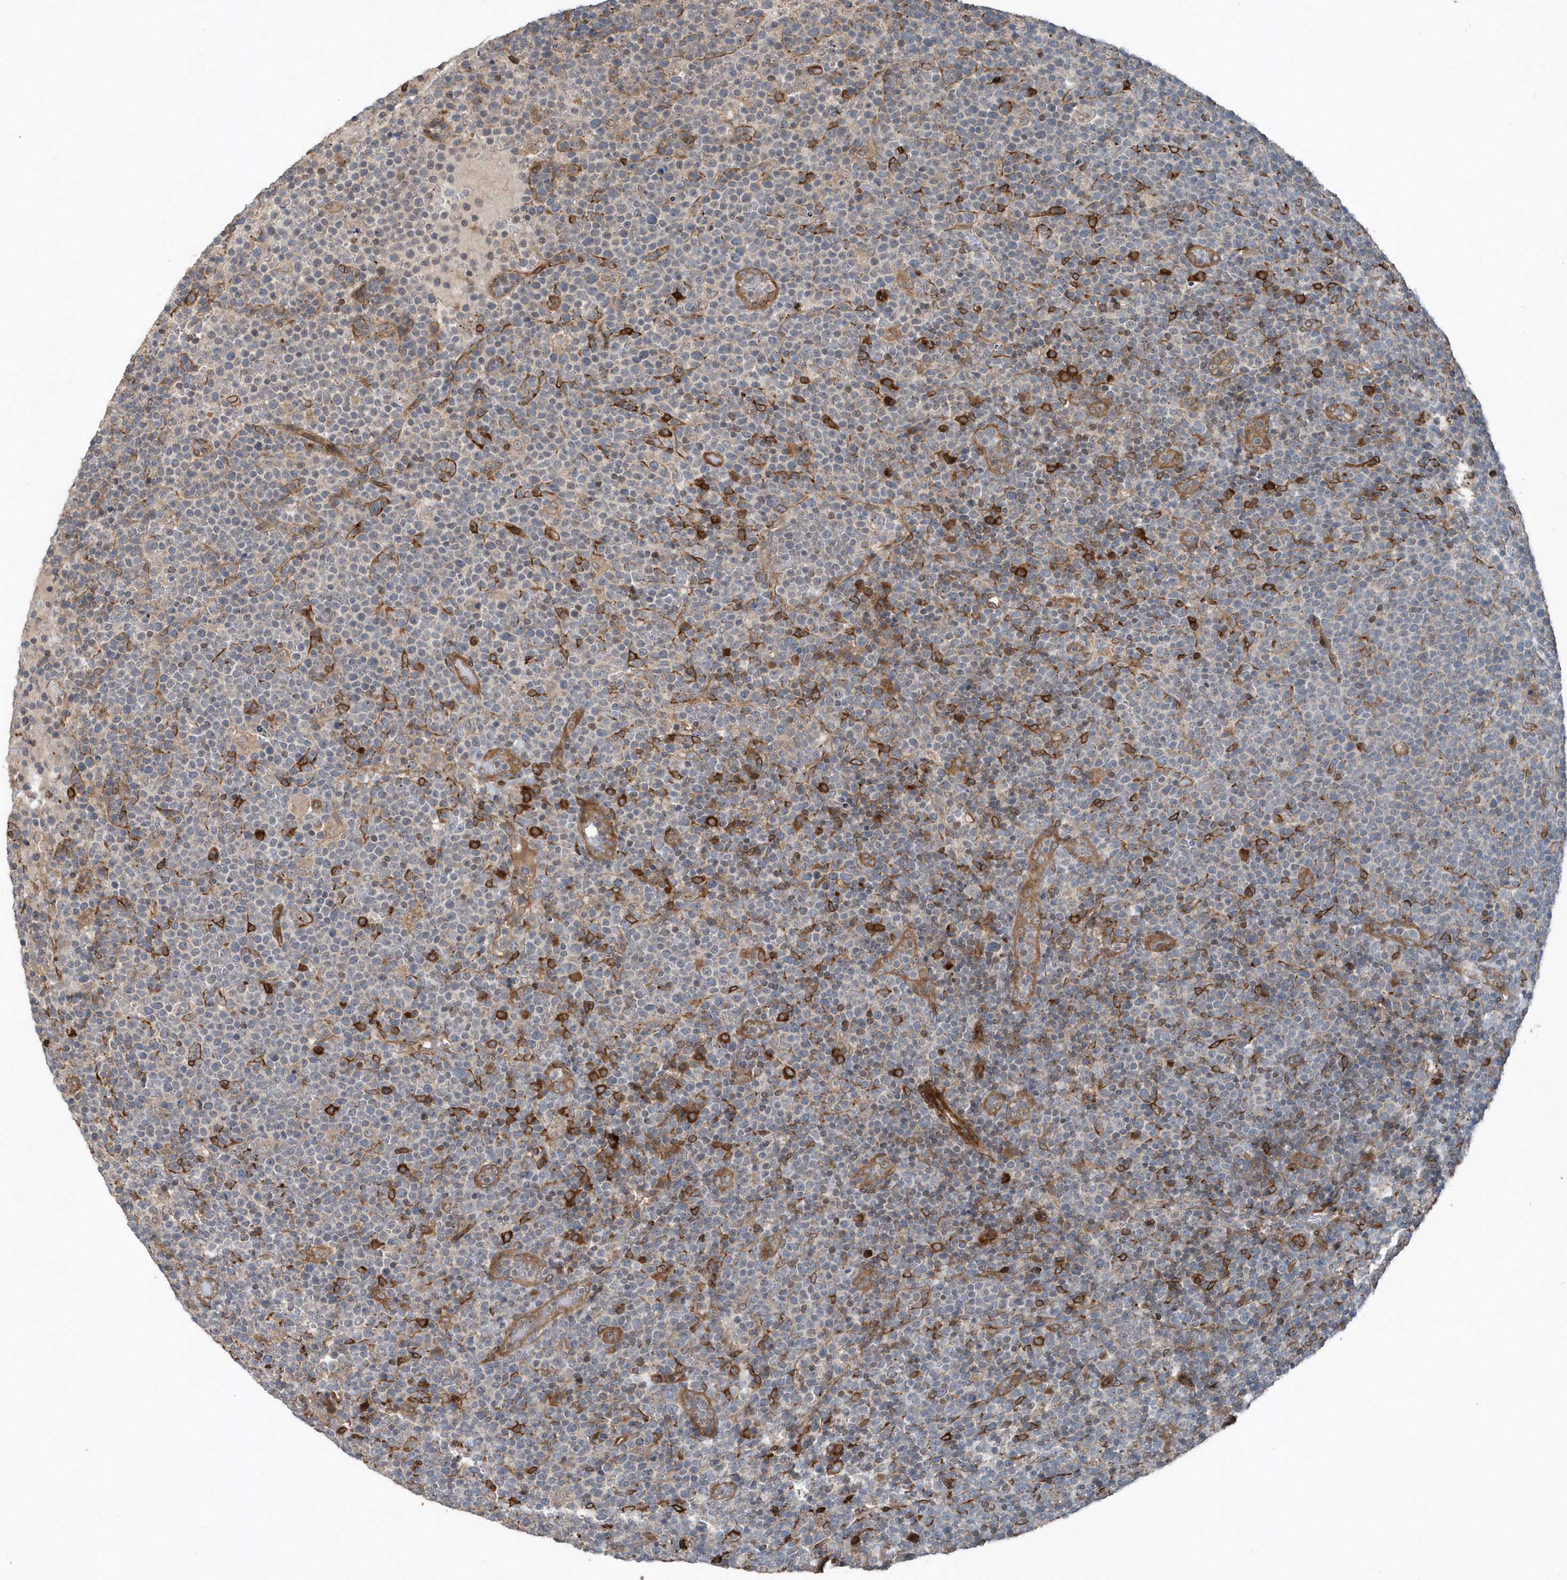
{"staining": {"intensity": "strong", "quantity": "<25%", "location": "cytoplasmic/membranous"}, "tissue": "lymphoma", "cell_type": "Tumor cells", "image_type": "cancer", "snomed": [{"axis": "morphology", "description": "Malignant lymphoma, non-Hodgkin's type, High grade"}, {"axis": "topography", "description": "Lymph node"}], "caption": "Immunohistochemical staining of lymphoma displays strong cytoplasmic/membranous protein positivity in approximately <25% of tumor cells.", "gene": "MCC", "patient": {"sex": "male", "age": 61}}